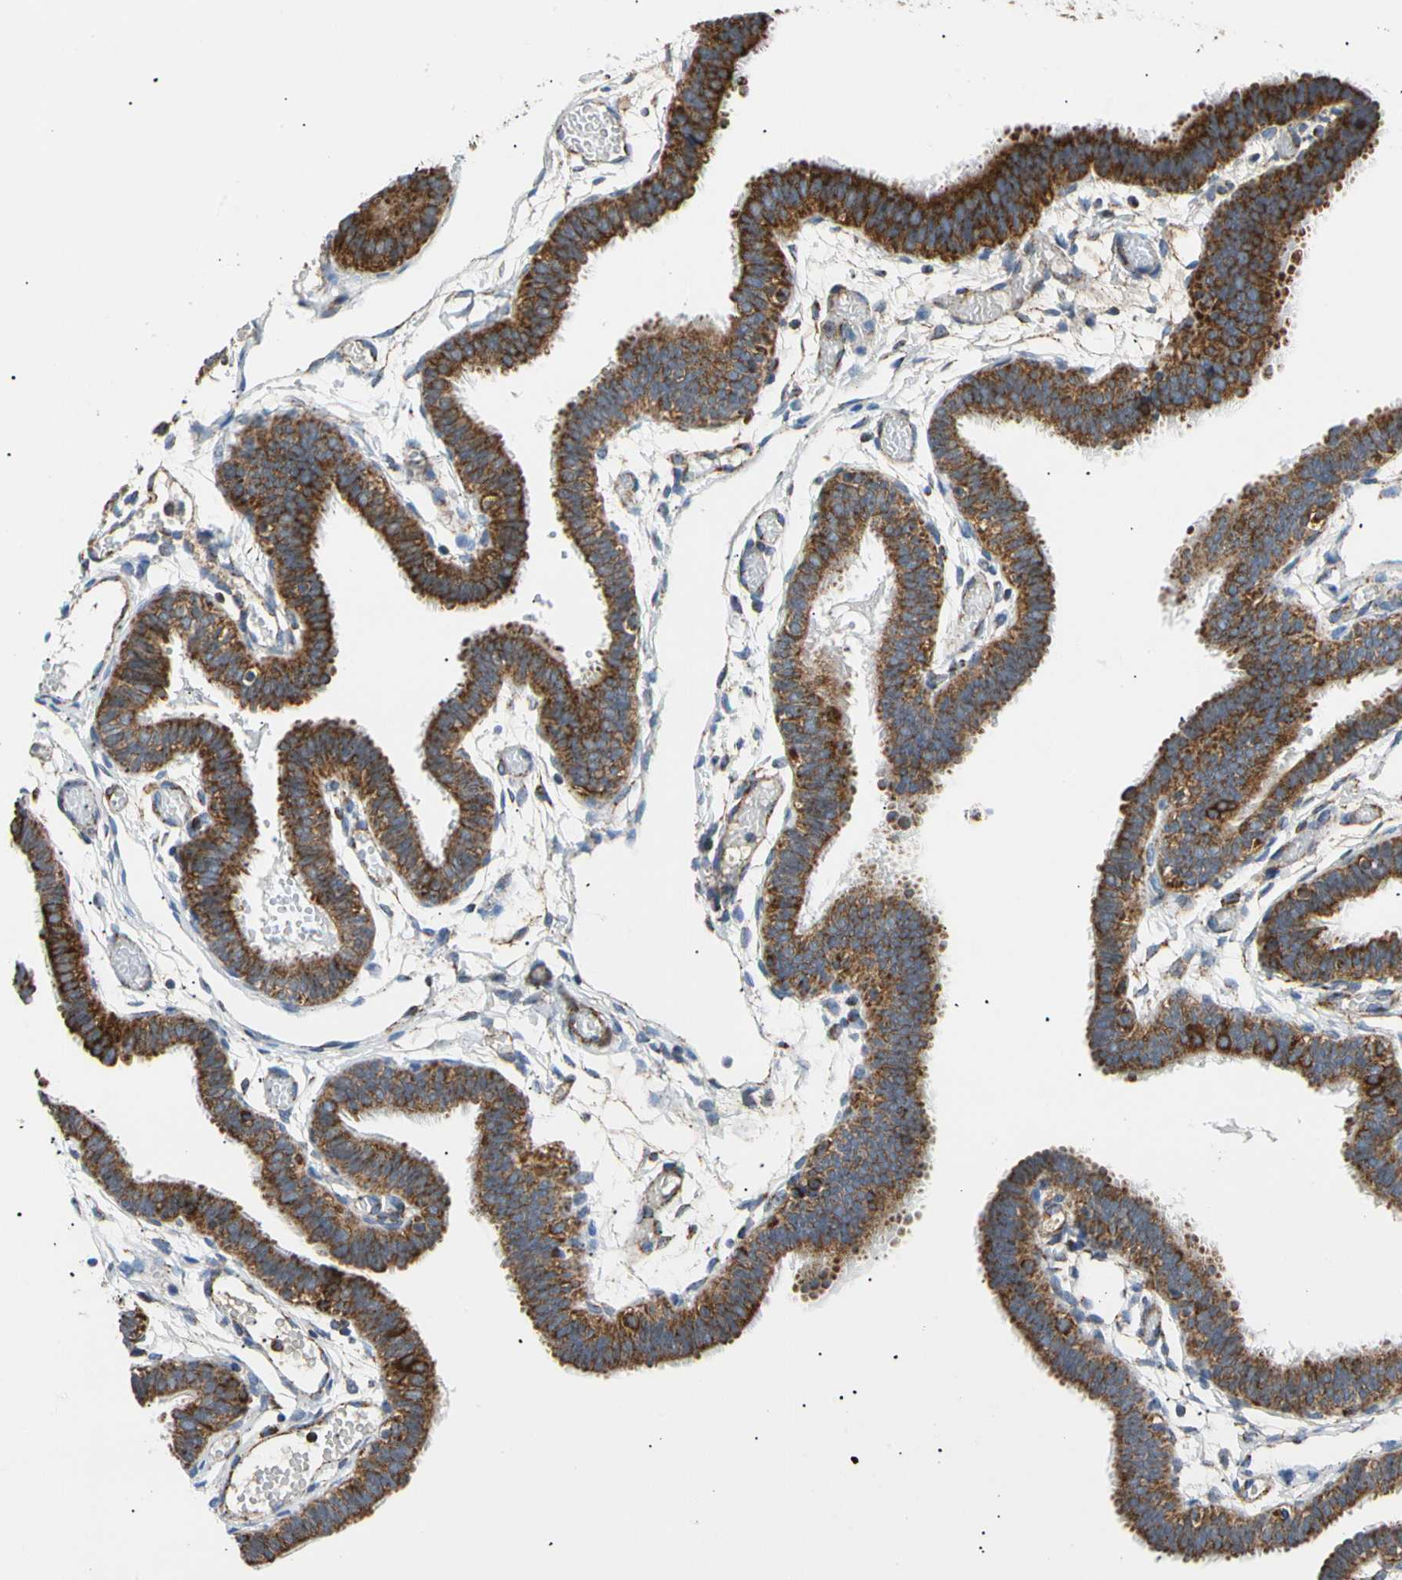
{"staining": {"intensity": "strong", "quantity": ">75%", "location": "cytoplasmic/membranous"}, "tissue": "fallopian tube", "cell_type": "Glandular cells", "image_type": "normal", "snomed": [{"axis": "morphology", "description": "Normal tissue, NOS"}, {"axis": "topography", "description": "Fallopian tube"}], "caption": "A brown stain highlights strong cytoplasmic/membranous positivity of a protein in glandular cells of benign fallopian tube.", "gene": "ACAT1", "patient": {"sex": "female", "age": 29}}